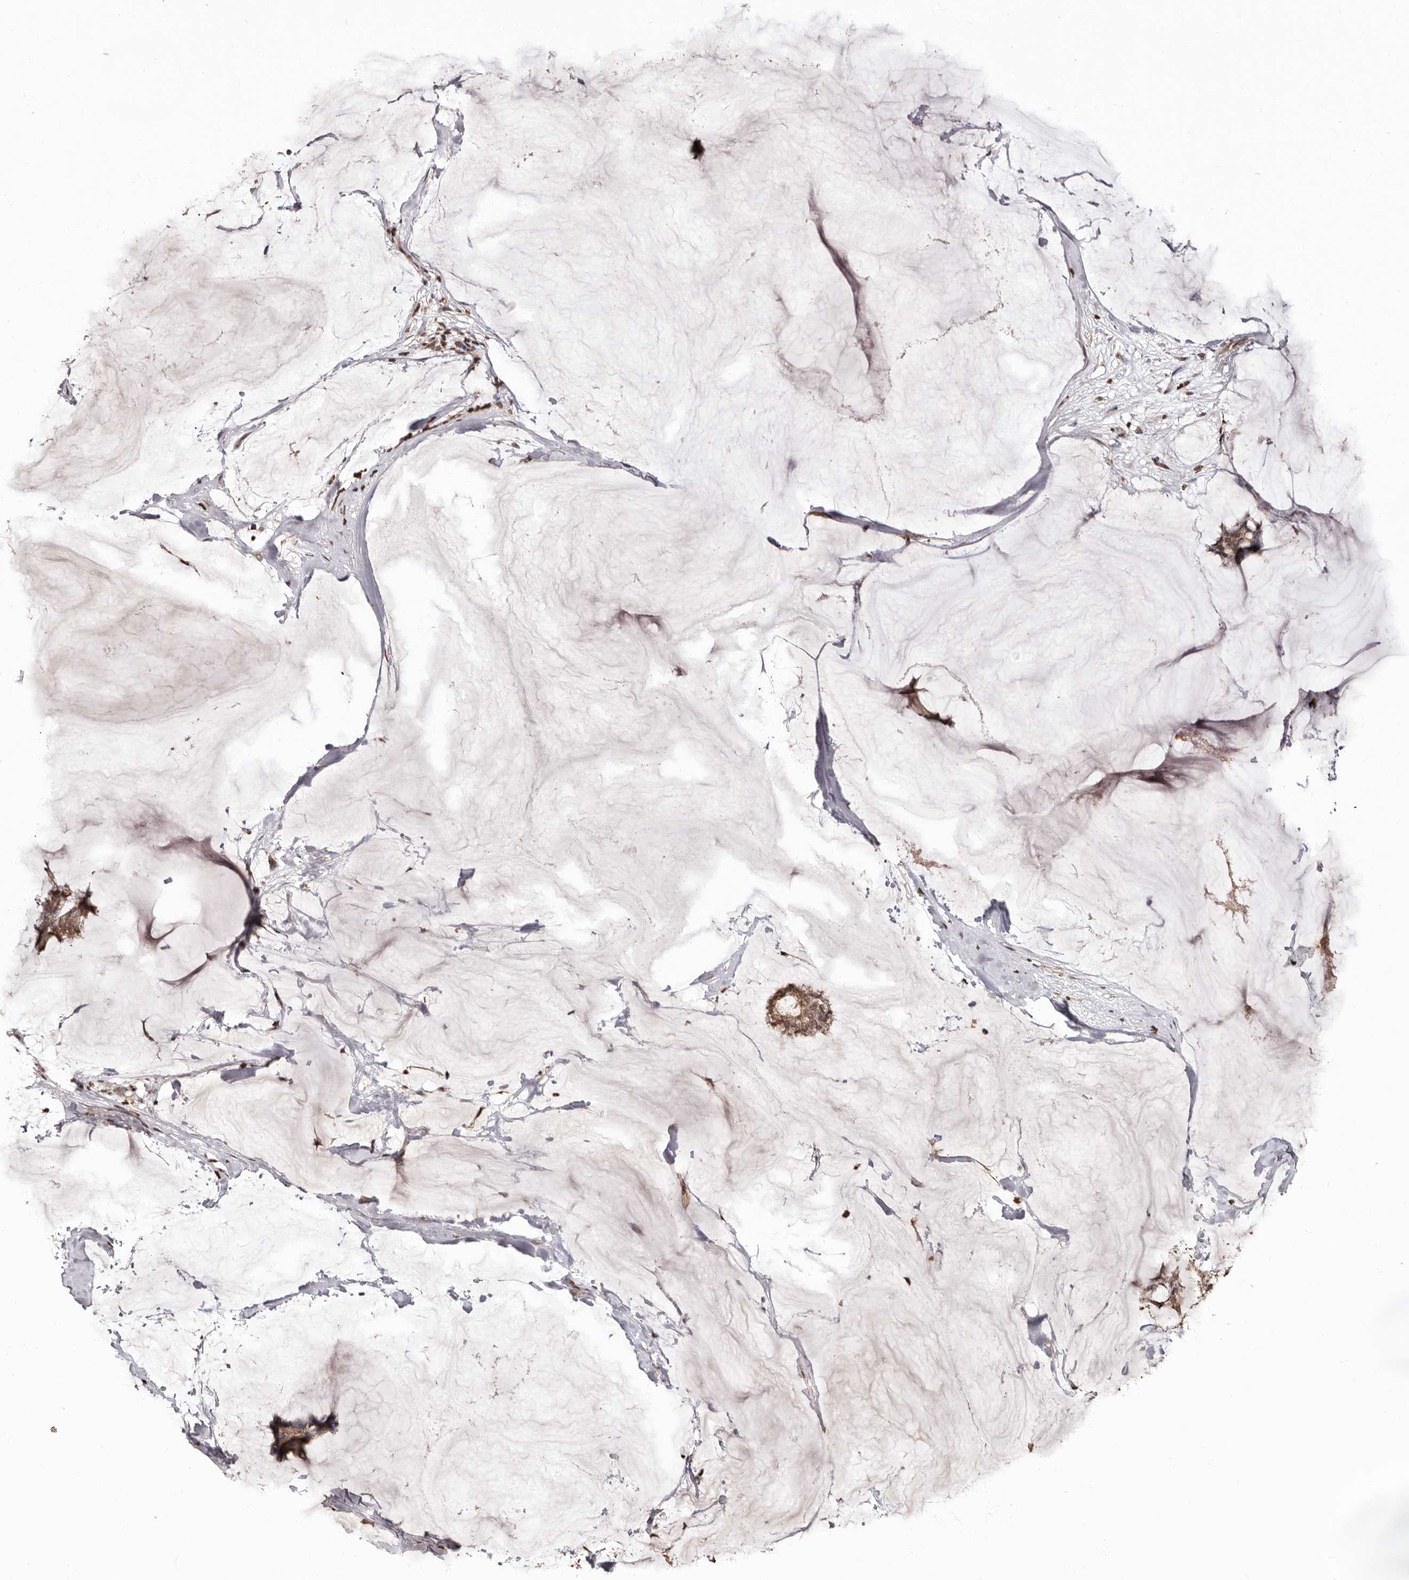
{"staining": {"intensity": "weak", "quantity": ">75%", "location": "cytoplasmic/membranous,nuclear"}, "tissue": "breast cancer", "cell_type": "Tumor cells", "image_type": "cancer", "snomed": [{"axis": "morphology", "description": "Duct carcinoma"}, {"axis": "topography", "description": "Breast"}], "caption": "Protein positivity by immunohistochemistry reveals weak cytoplasmic/membranous and nuclear staining in approximately >75% of tumor cells in breast cancer (infiltrating ductal carcinoma).", "gene": "CCDC190", "patient": {"sex": "female", "age": 93}}